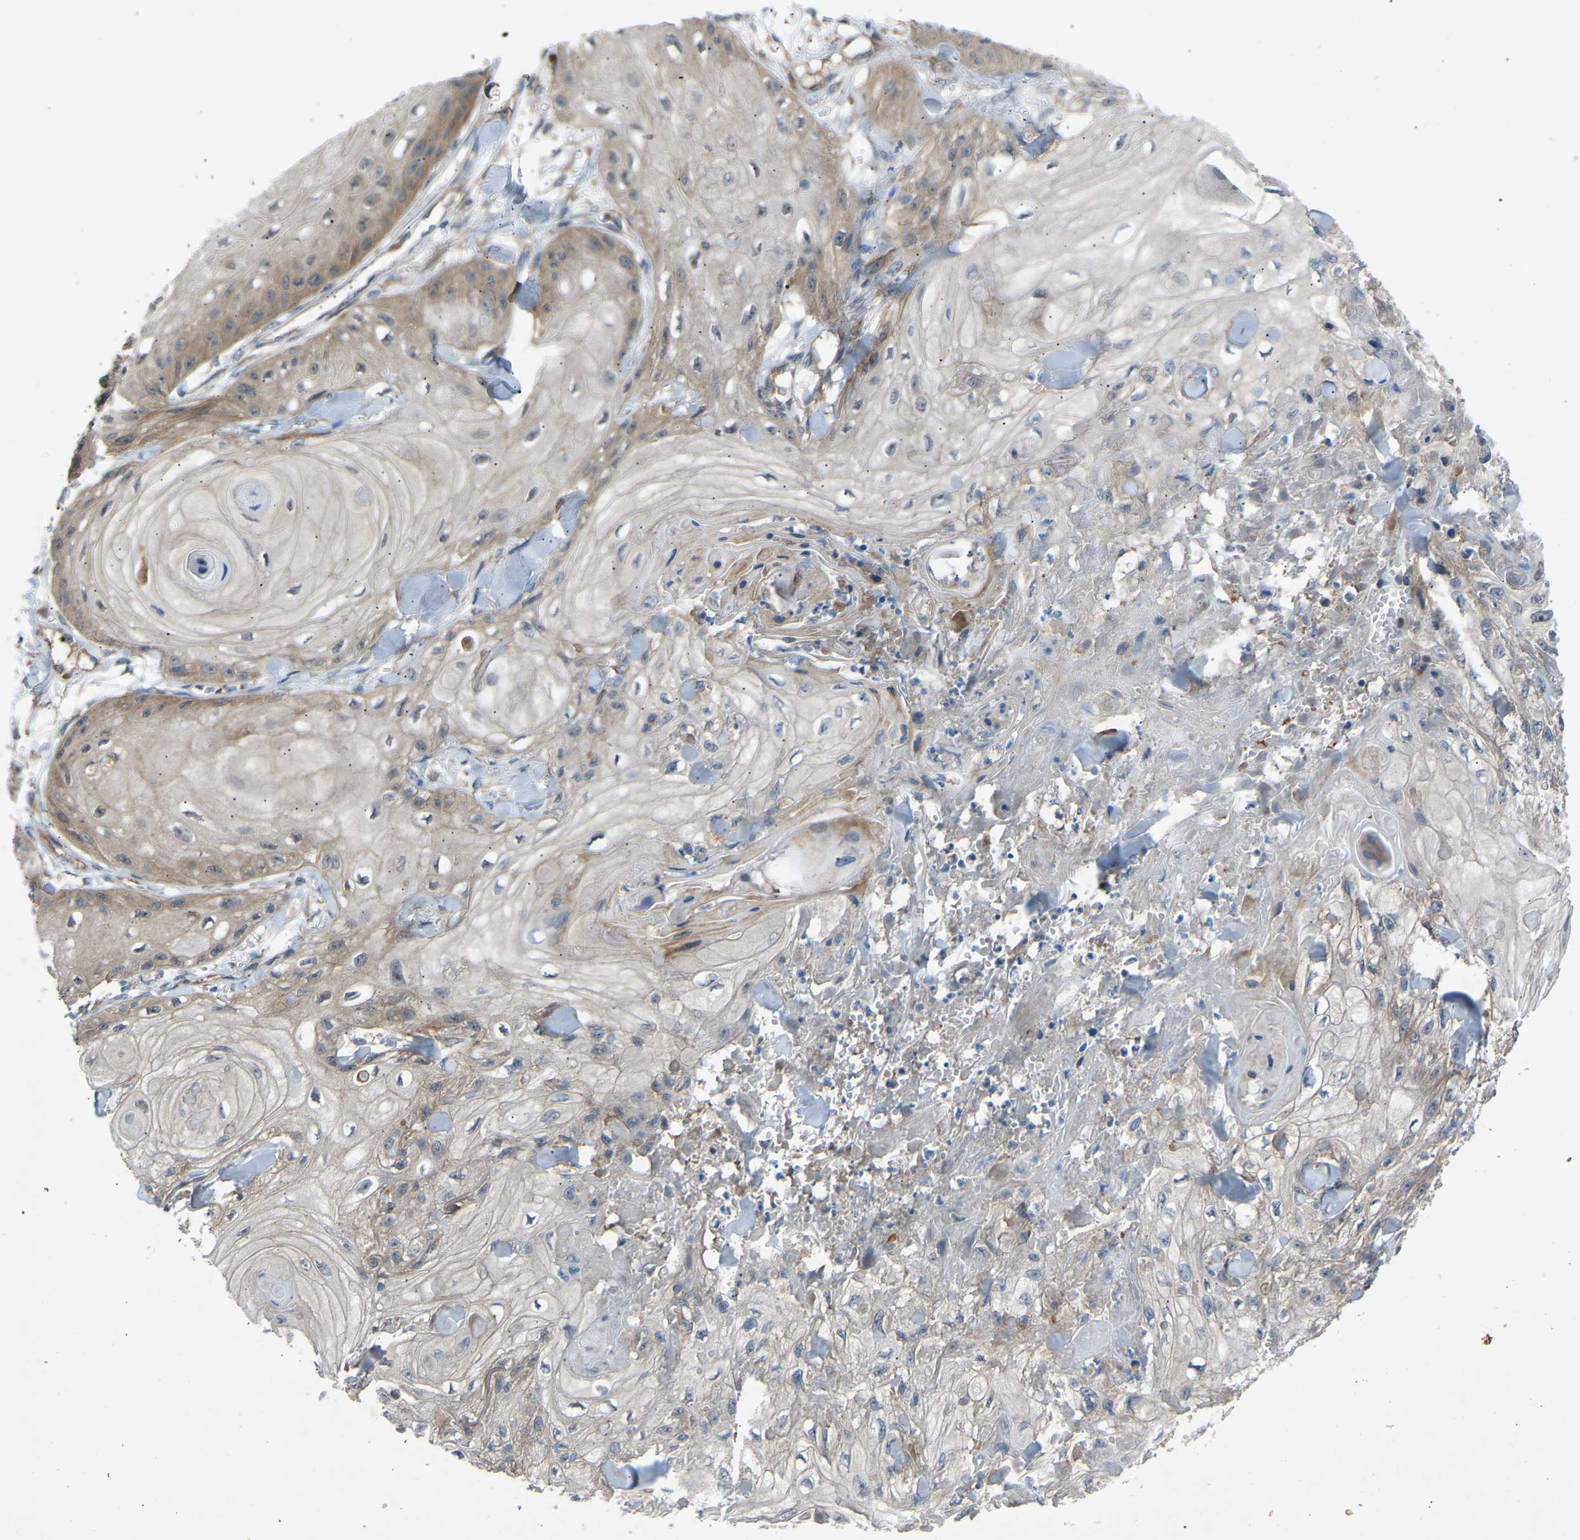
{"staining": {"intensity": "weak", "quantity": "<25%", "location": "cytoplasmic/membranous"}, "tissue": "skin cancer", "cell_type": "Tumor cells", "image_type": "cancer", "snomed": [{"axis": "morphology", "description": "Squamous cell carcinoma, NOS"}, {"axis": "topography", "description": "Skin"}], "caption": "Immunohistochemical staining of human skin squamous cell carcinoma exhibits no significant expression in tumor cells.", "gene": "GAS2L1", "patient": {"sex": "male", "age": 74}}